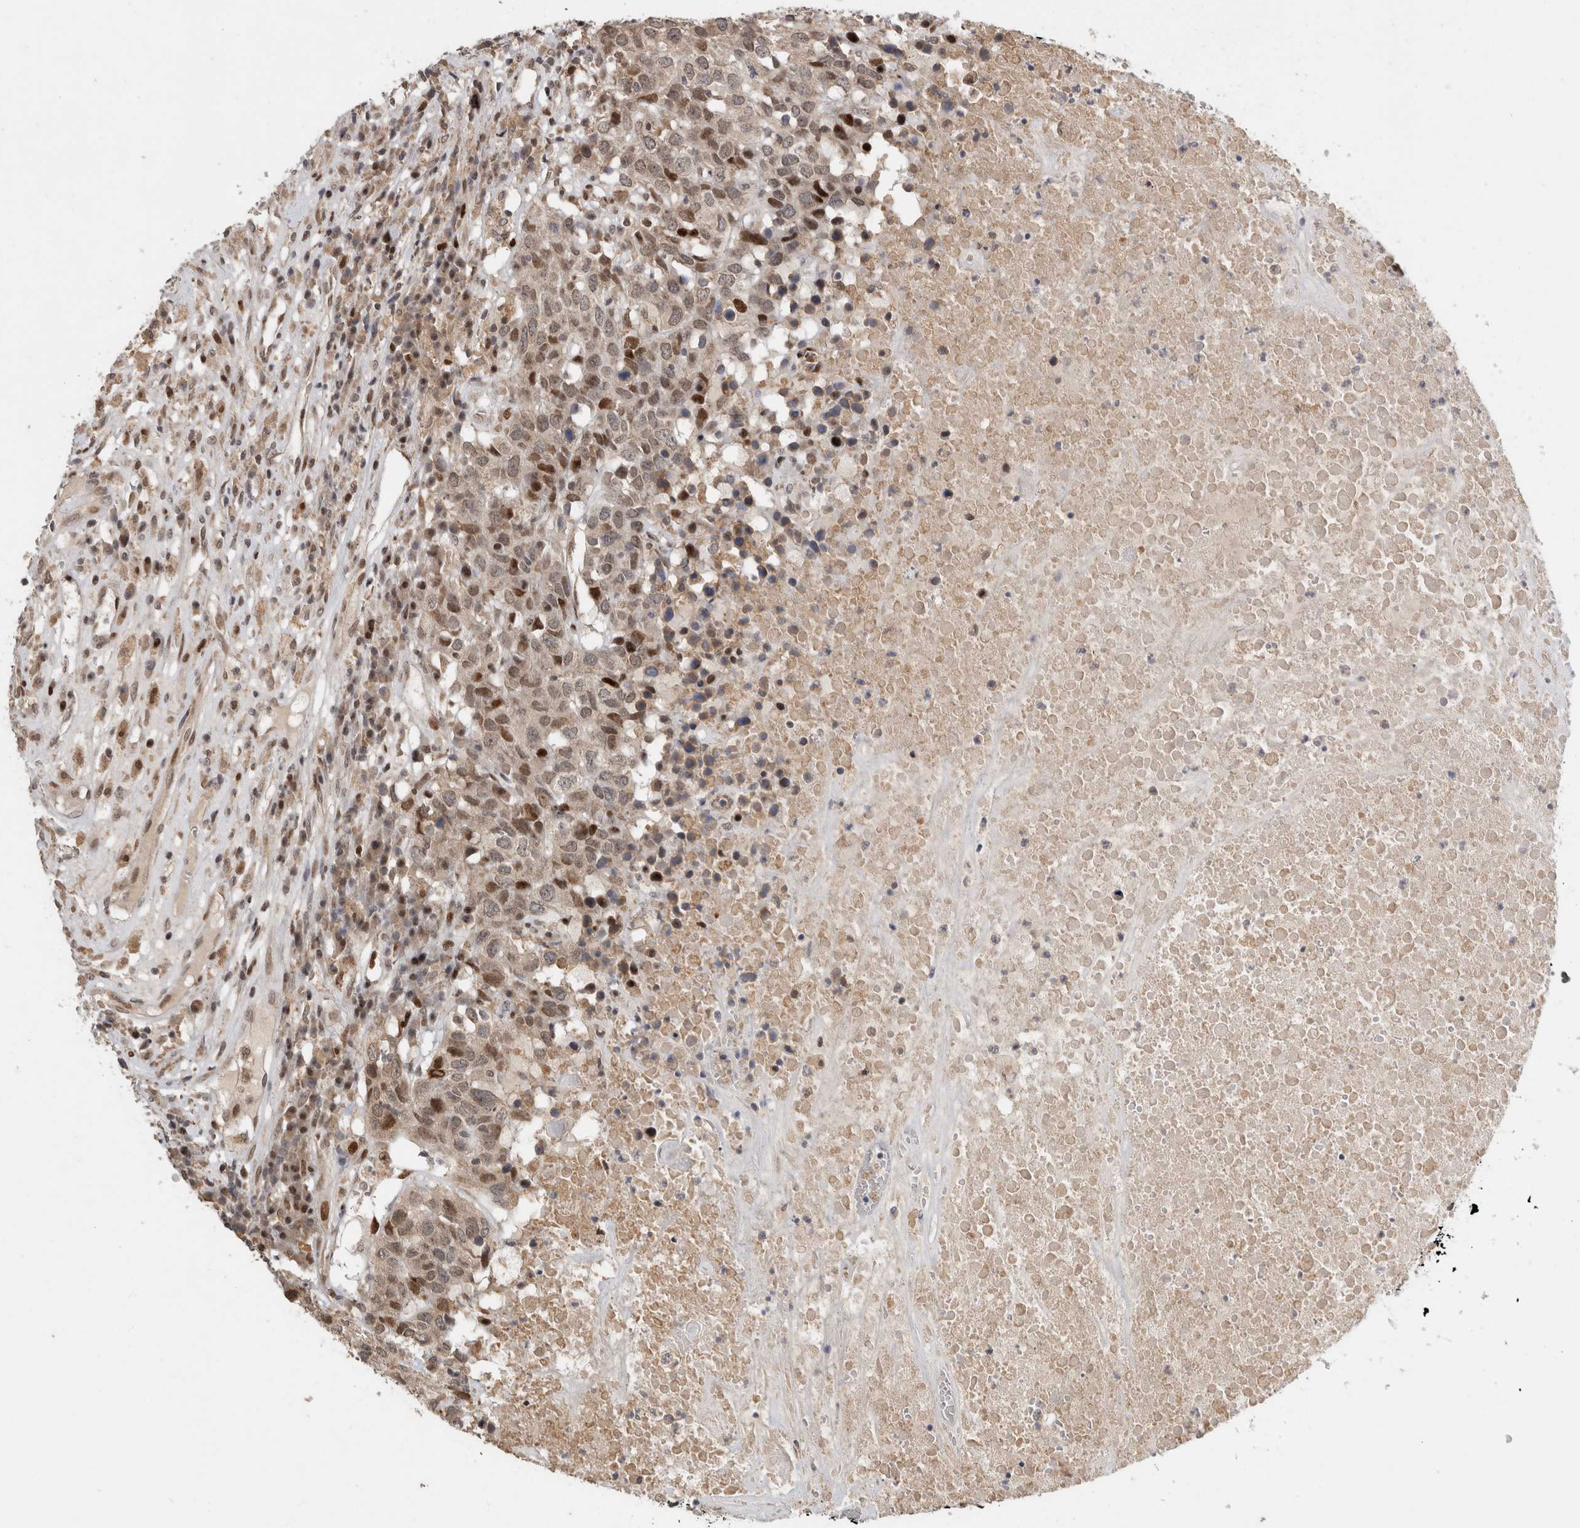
{"staining": {"intensity": "moderate", "quantity": "25%-75%", "location": "nuclear"}, "tissue": "head and neck cancer", "cell_type": "Tumor cells", "image_type": "cancer", "snomed": [{"axis": "morphology", "description": "Squamous cell carcinoma, NOS"}, {"axis": "topography", "description": "Head-Neck"}], "caption": "Immunohistochemistry (DAB (3,3'-diaminobenzidine)) staining of human head and neck cancer demonstrates moderate nuclear protein expression in approximately 25%-75% of tumor cells.", "gene": "C8orf58", "patient": {"sex": "male", "age": 66}}